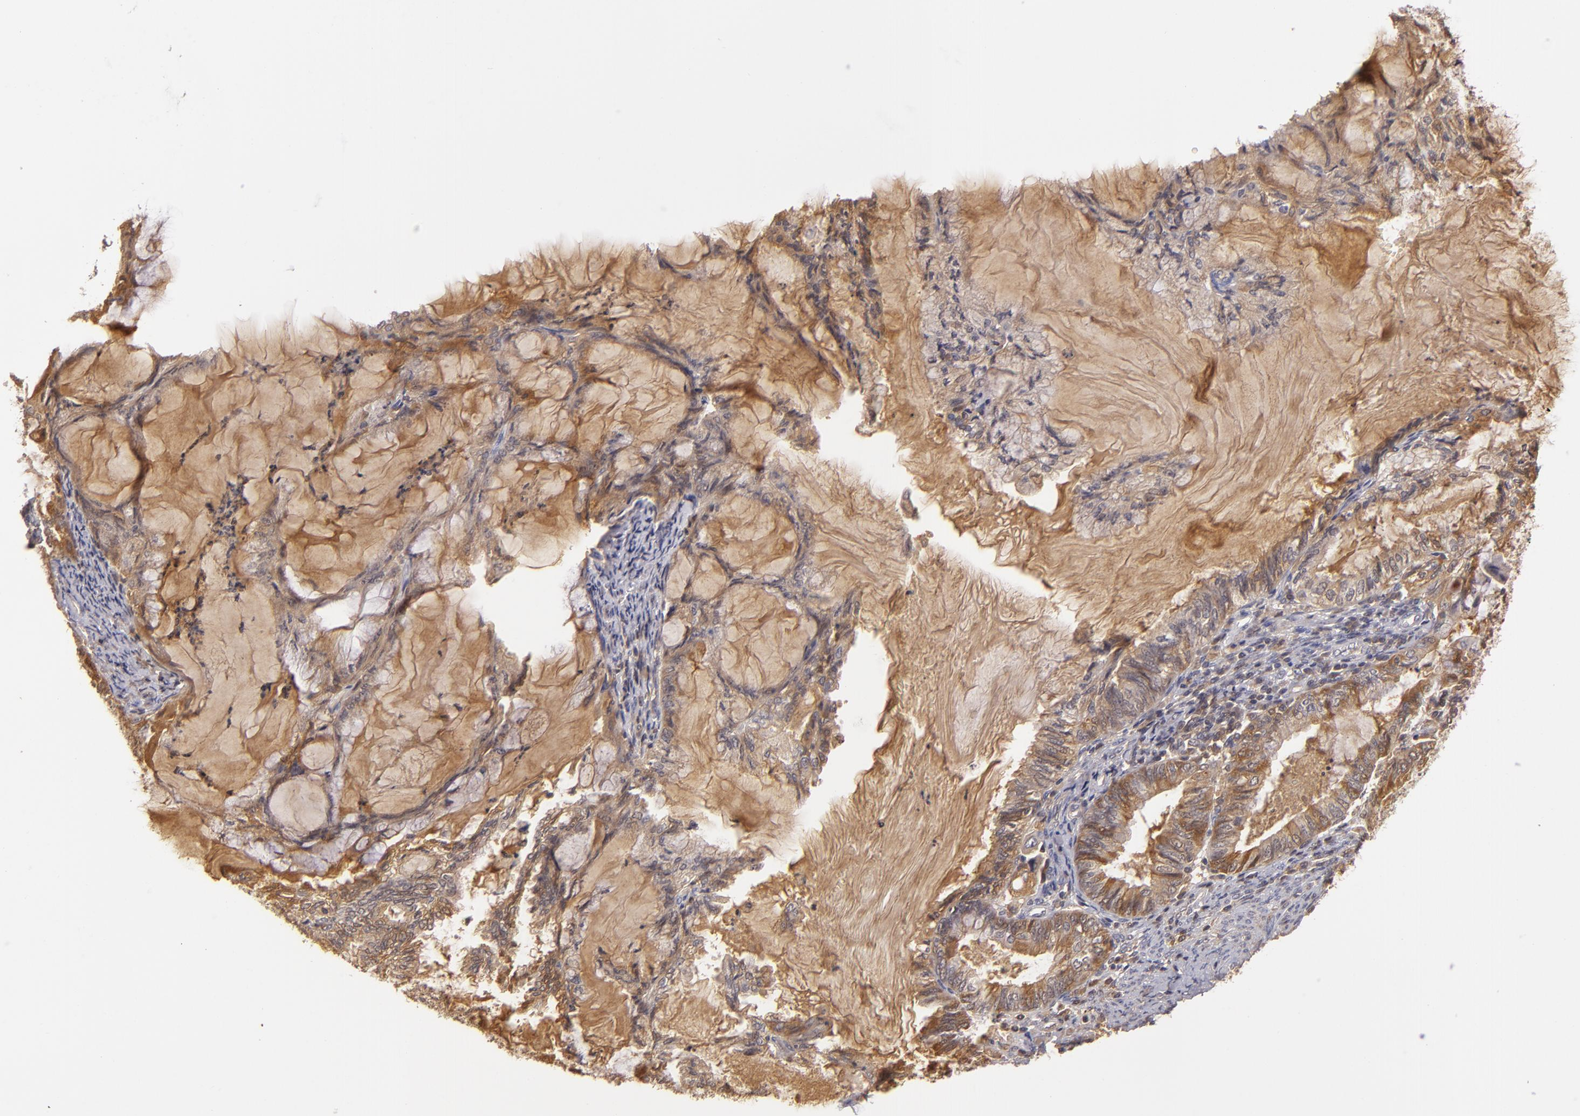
{"staining": {"intensity": "moderate", "quantity": ">75%", "location": "cytoplasmic/membranous,nuclear"}, "tissue": "endometrial cancer", "cell_type": "Tumor cells", "image_type": "cancer", "snomed": [{"axis": "morphology", "description": "Adenocarcinoma, NOS"}, {"axis": "topography", "description": "Endometrium"}], "caption": "Endometrial cancer stained for a protein demonstrates moderate cytoplasmic/membranous and nuclear positivity in tumor cells.", "gene": "LRG1", "patient": {"sex": "female", "age": 86}}